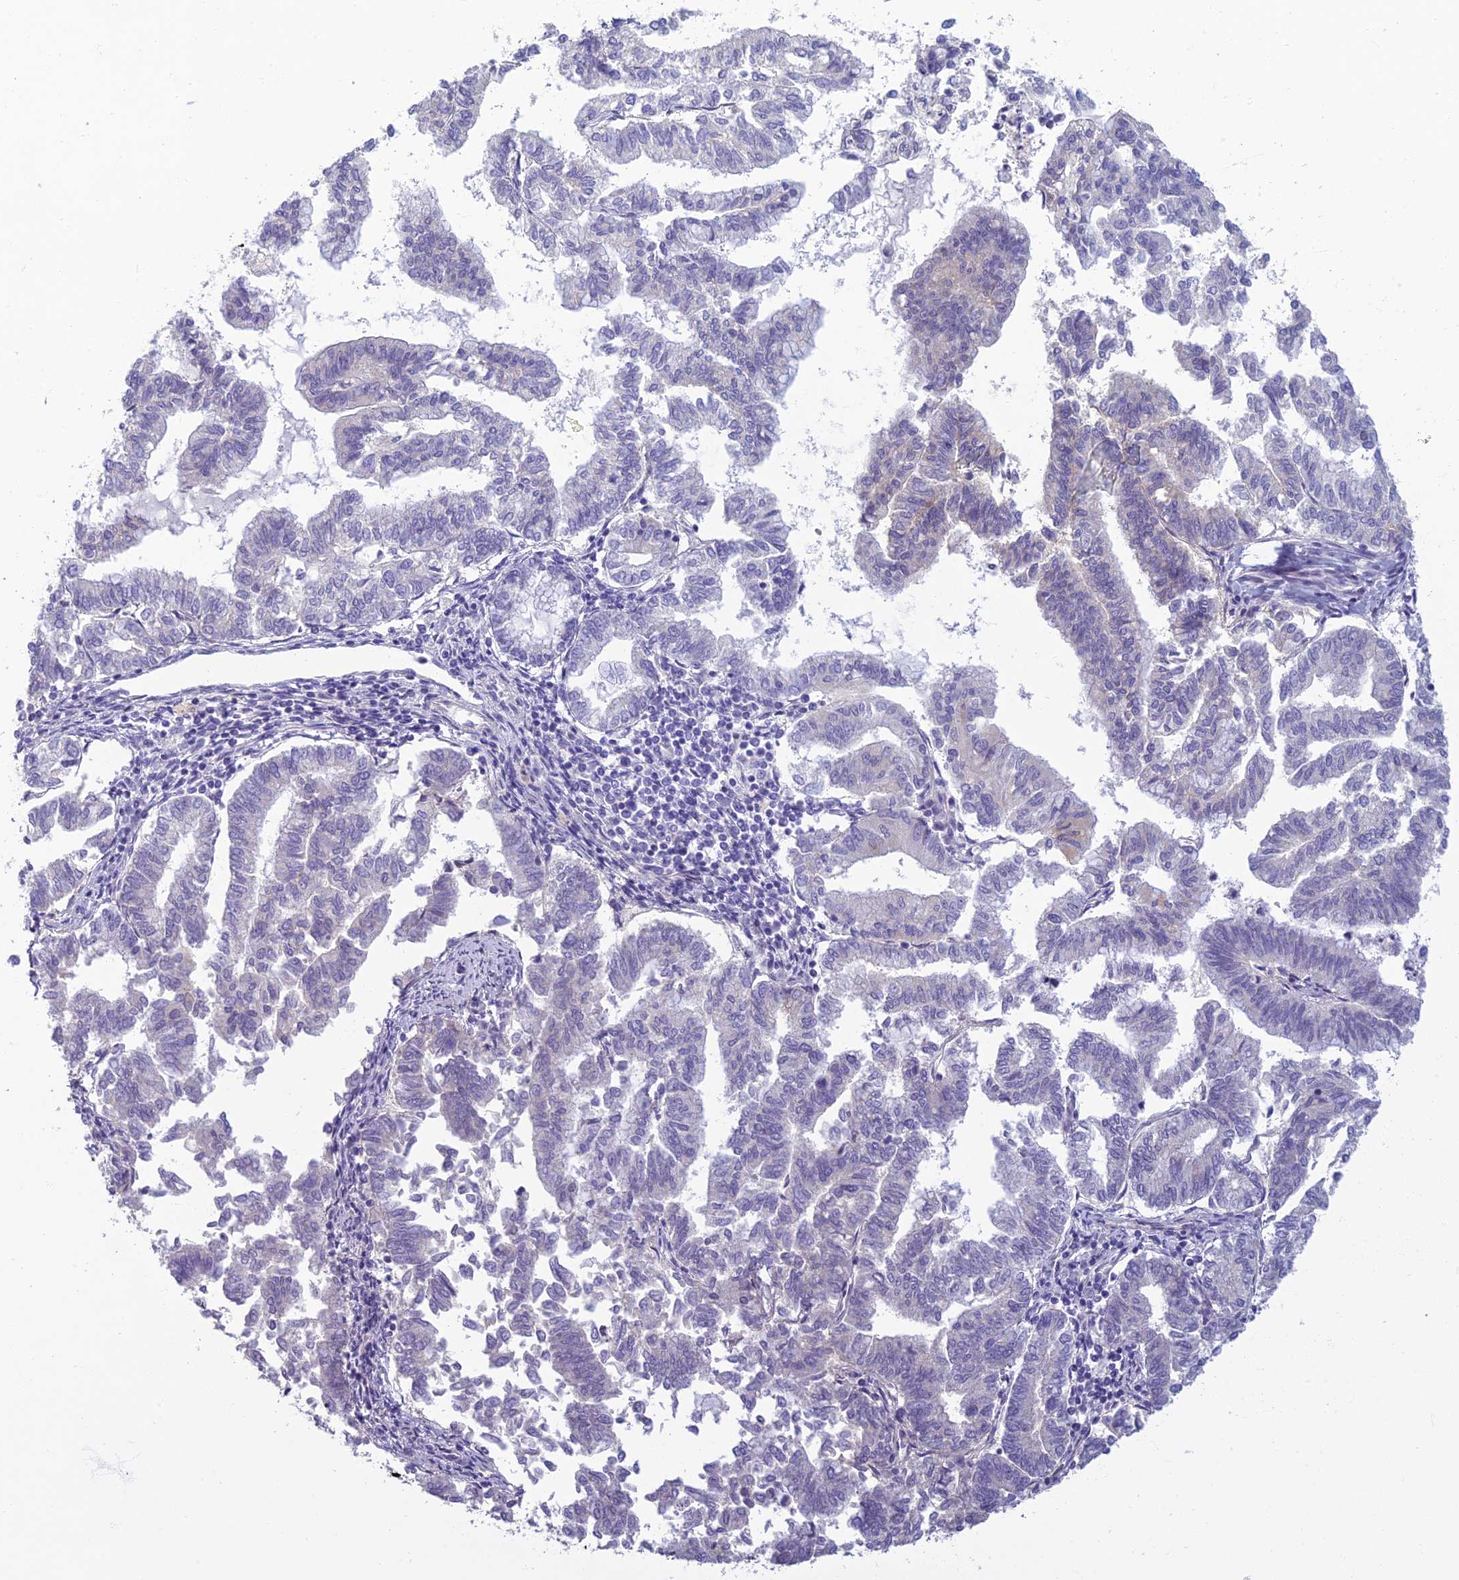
{"staining": {"intensity": "negative", "quantity": "none", "location": "none"}, "tissue": "endometrial cancer", "cell_type": "Tumor cells", "image_type": "cancer", "snomed": [{"axis": "morphology", "description": "Adenocarcinoma, NOS"}, {"axis": "topography", "description": "Endometrium"}], "caption": "The photomicrograph exhibits no staining of tumor cells in adenocarcinoma (endometrial).", "gene": "NEURL1", "patient": {"sex": "female", "age": 79}}